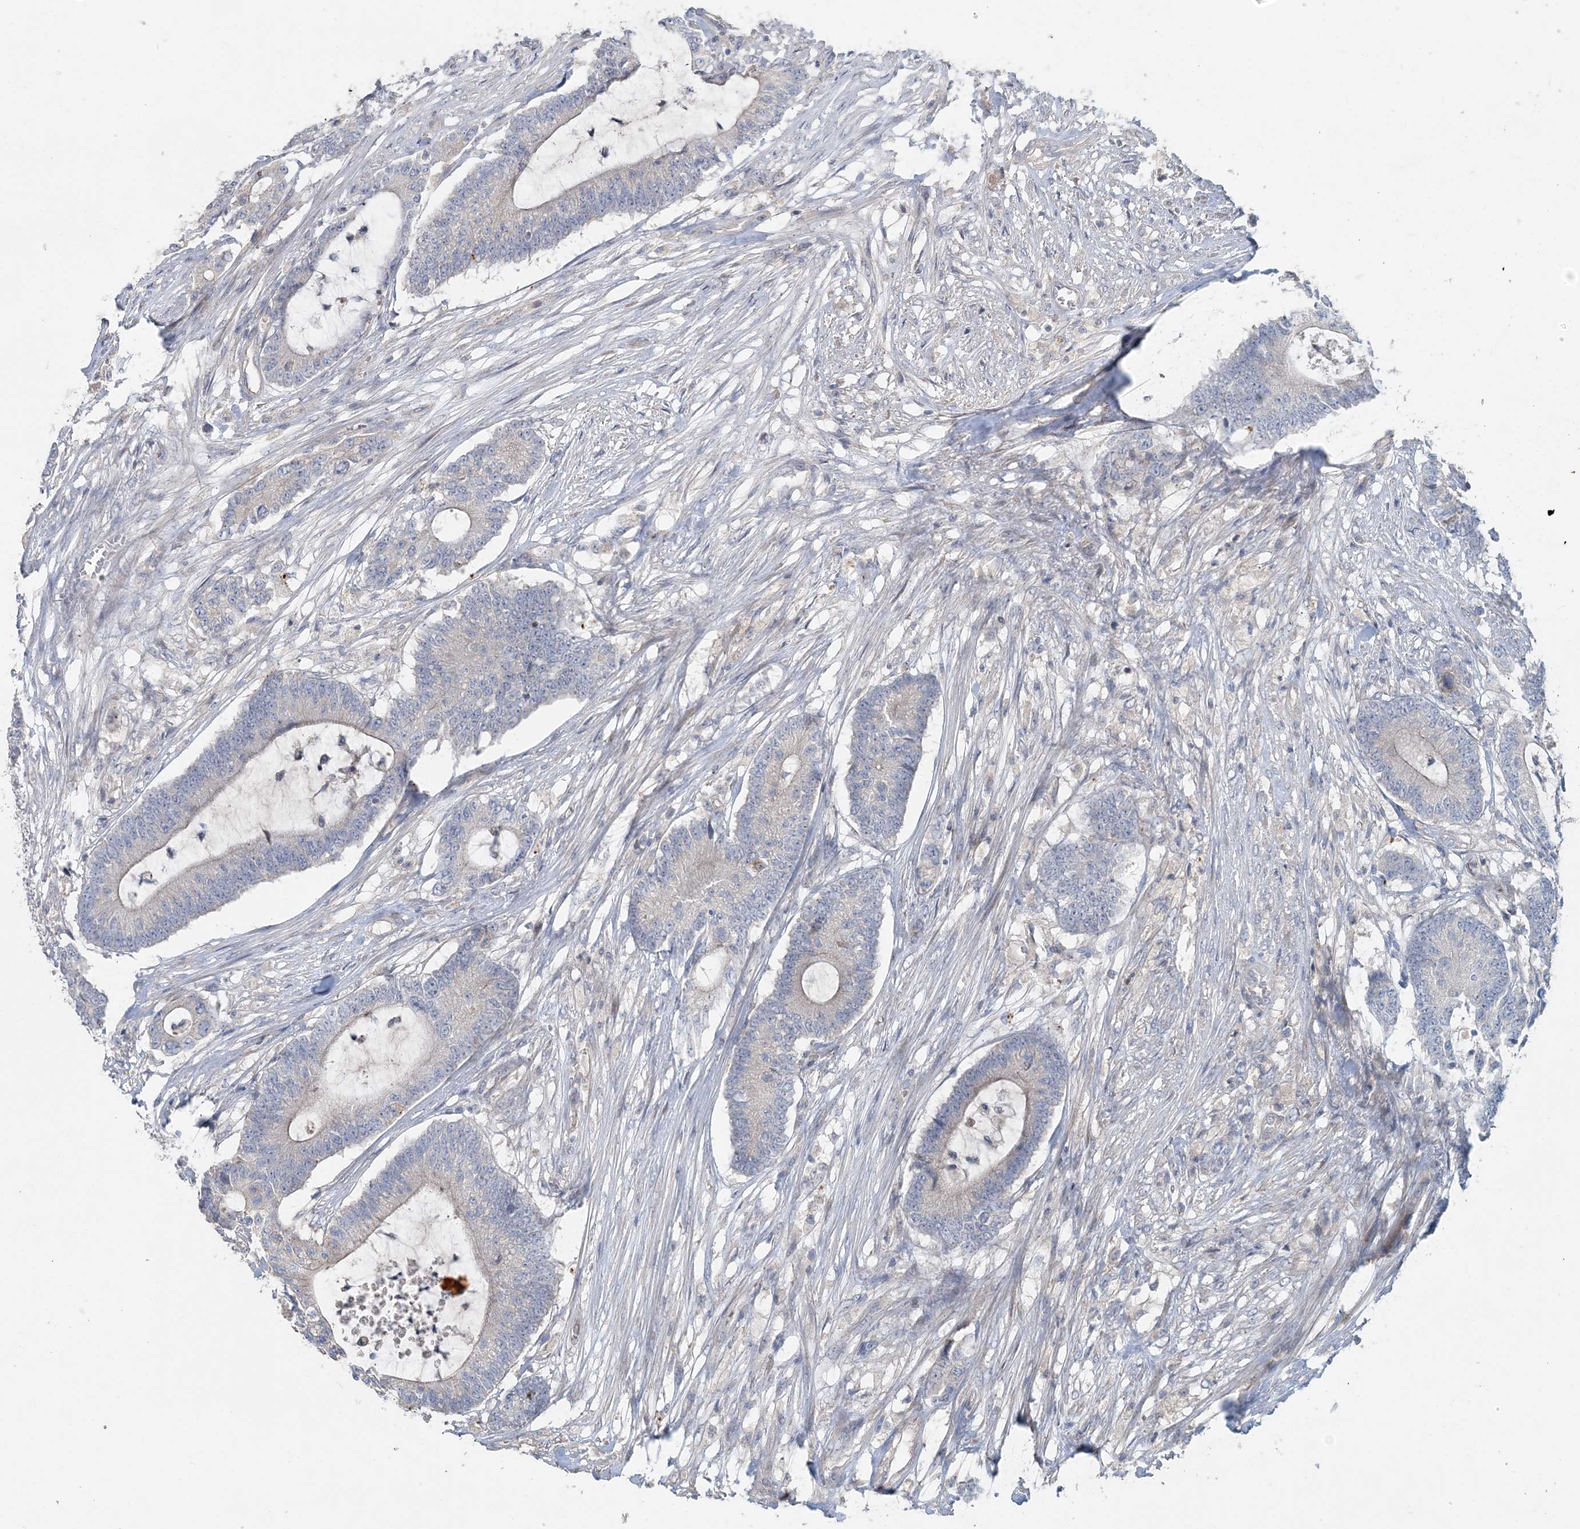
{"staining": {"intensity": "negative", "quantity": "none", "location": "none"}, "tissue": "colorectal cancer", "cell_type": "Tumor cells", "image_type": "cancer", "snomed": [{"axis": "morphology", "description": "Adenocarcinoma, NOS"}, {"axis": "topography", "description": "Colon"}], "caption": "A high-resolution micrograph shows IHC staining of adenocarcinoma (colorectal), which demonstrates no significant positivity in tumor cells.", "gene": "SLC4A10", "patient": {"sex": "female", "age": 84}}